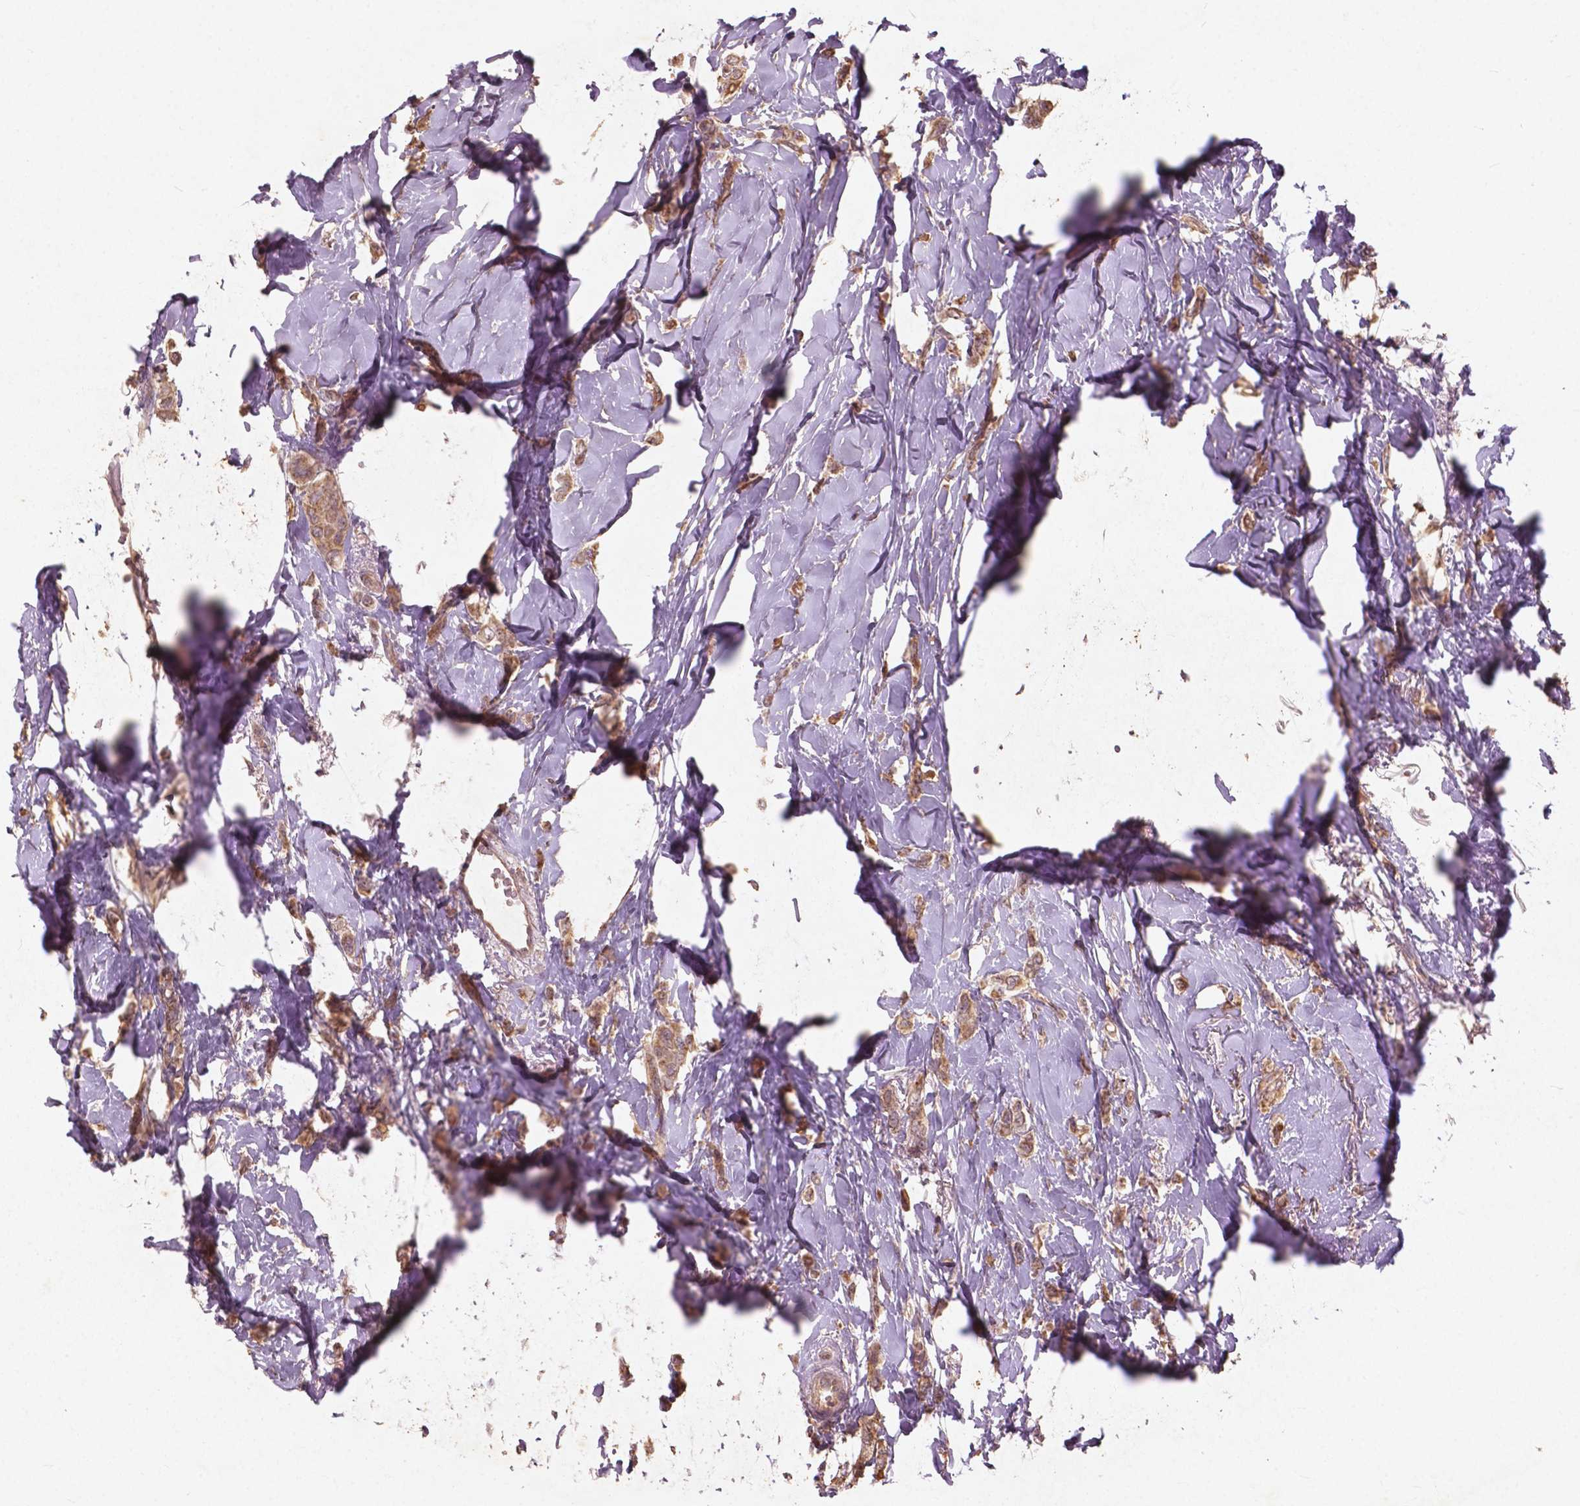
{"staining": {"intensity": "moderate", "quantity": ">75%", "location": "cytoplasmic/membranous"}, "tissue": "breast cancer", "cell_type": "Tumor cells", "image_type": "cancer", "snomed": [{"axis": "morphology", "description": "Lobular carcinoma"}, {"axis": "topography", "description": "Breast"}], "caption": "Breast cancer (lobular carcinoma) tissue exhibits moderate cytoplasmic/membranous expression in approximately >75% of tumor cells The staining was performed using DAB, with brown indicating positive protein expression. Nuclei are stained blue with hematoxylin.", "gene": "ST6GALNAC5", "patient": {"sex": "female", "age": 66}}